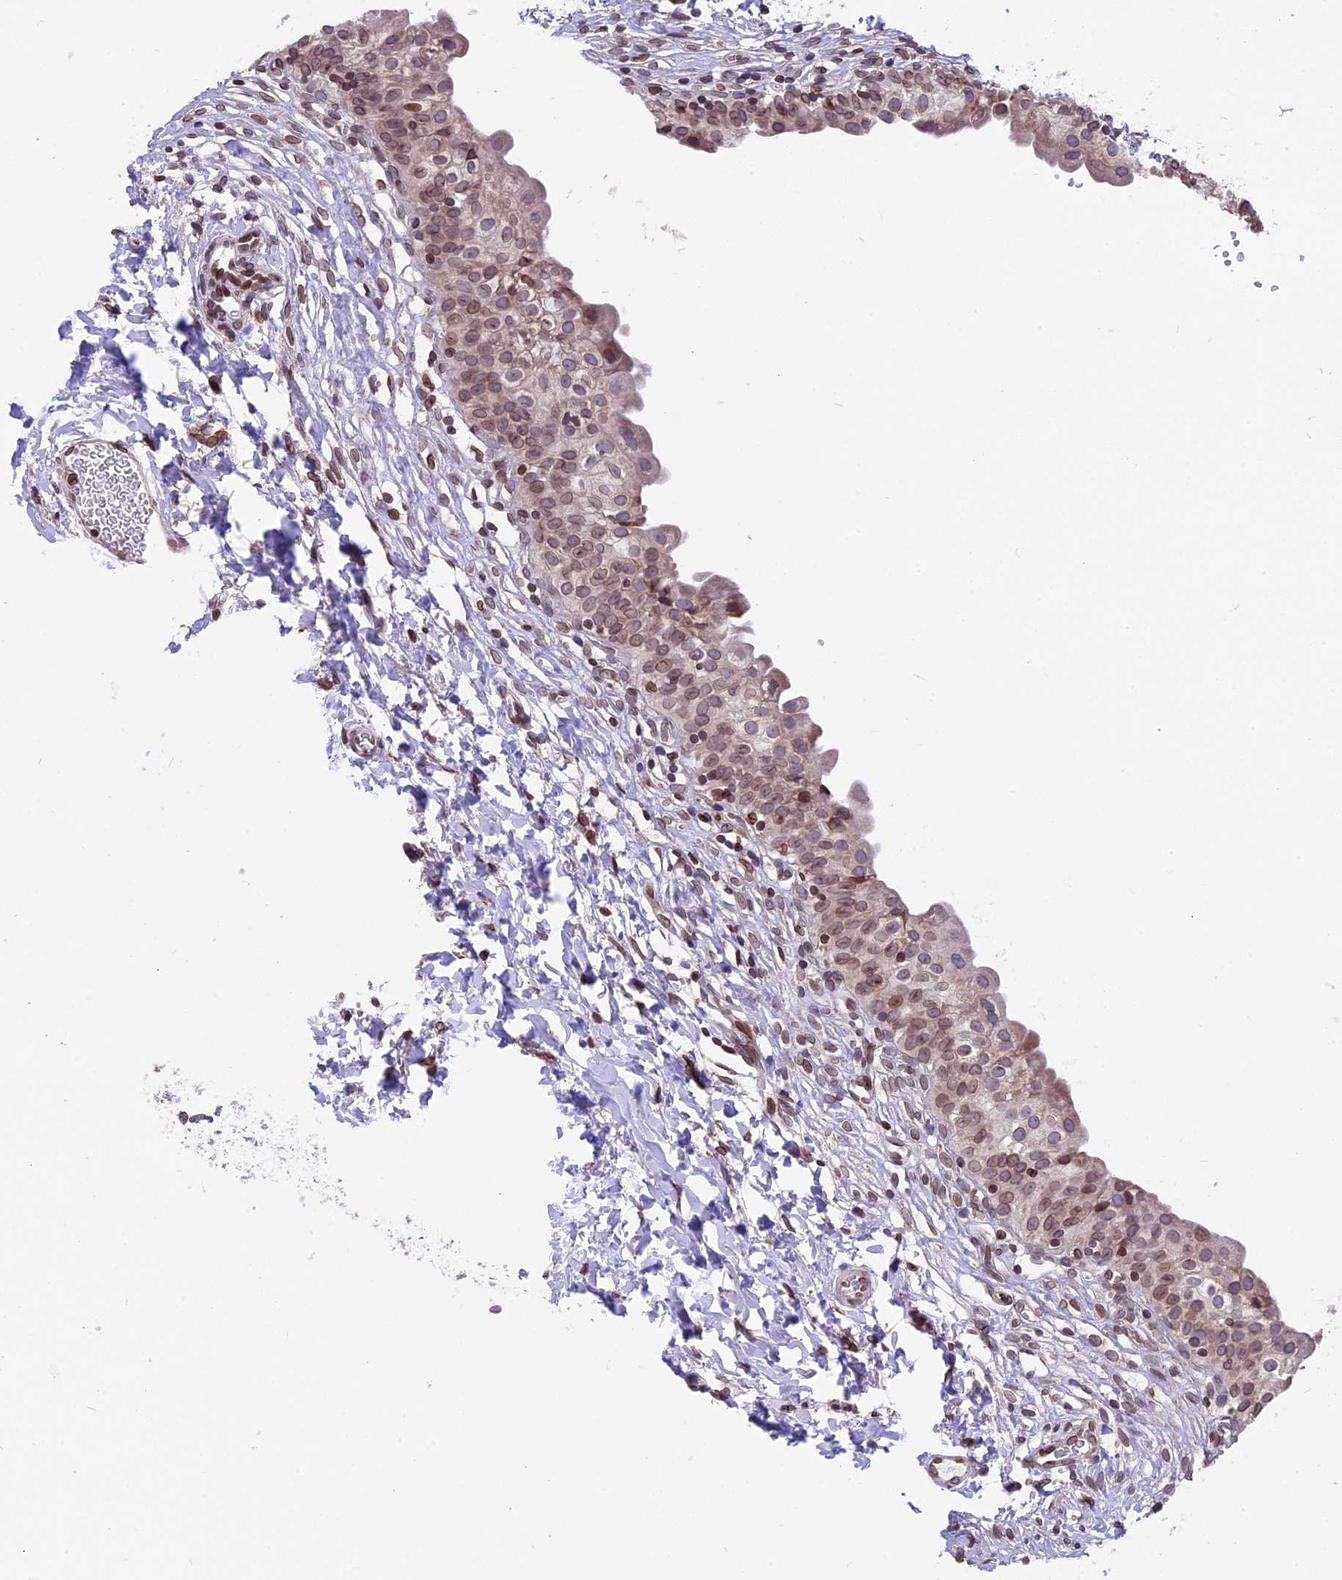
{"staining": {"intensity": "moderate", "quantity": ">75%", "location": "cytoplasmic/membranous,nuclear"}, "tissue": "urinary bladder", "cell_type": "Urothelial cells", "image_type": "normal", "snomed": [{"axis": "morphology", "description": "Normal tissue, NOS"}, {"axis": "topography", "description": "Urinary bladder"}], "caption": "Urinary bladder stained with immunohistochemistry (IHC) shows moderate cytoplasmic/membranous,nuclear expression in about >75% of urothelial cells.", "gene": "PTCHD4", "patient": {"sex": "male", "age": 55}}